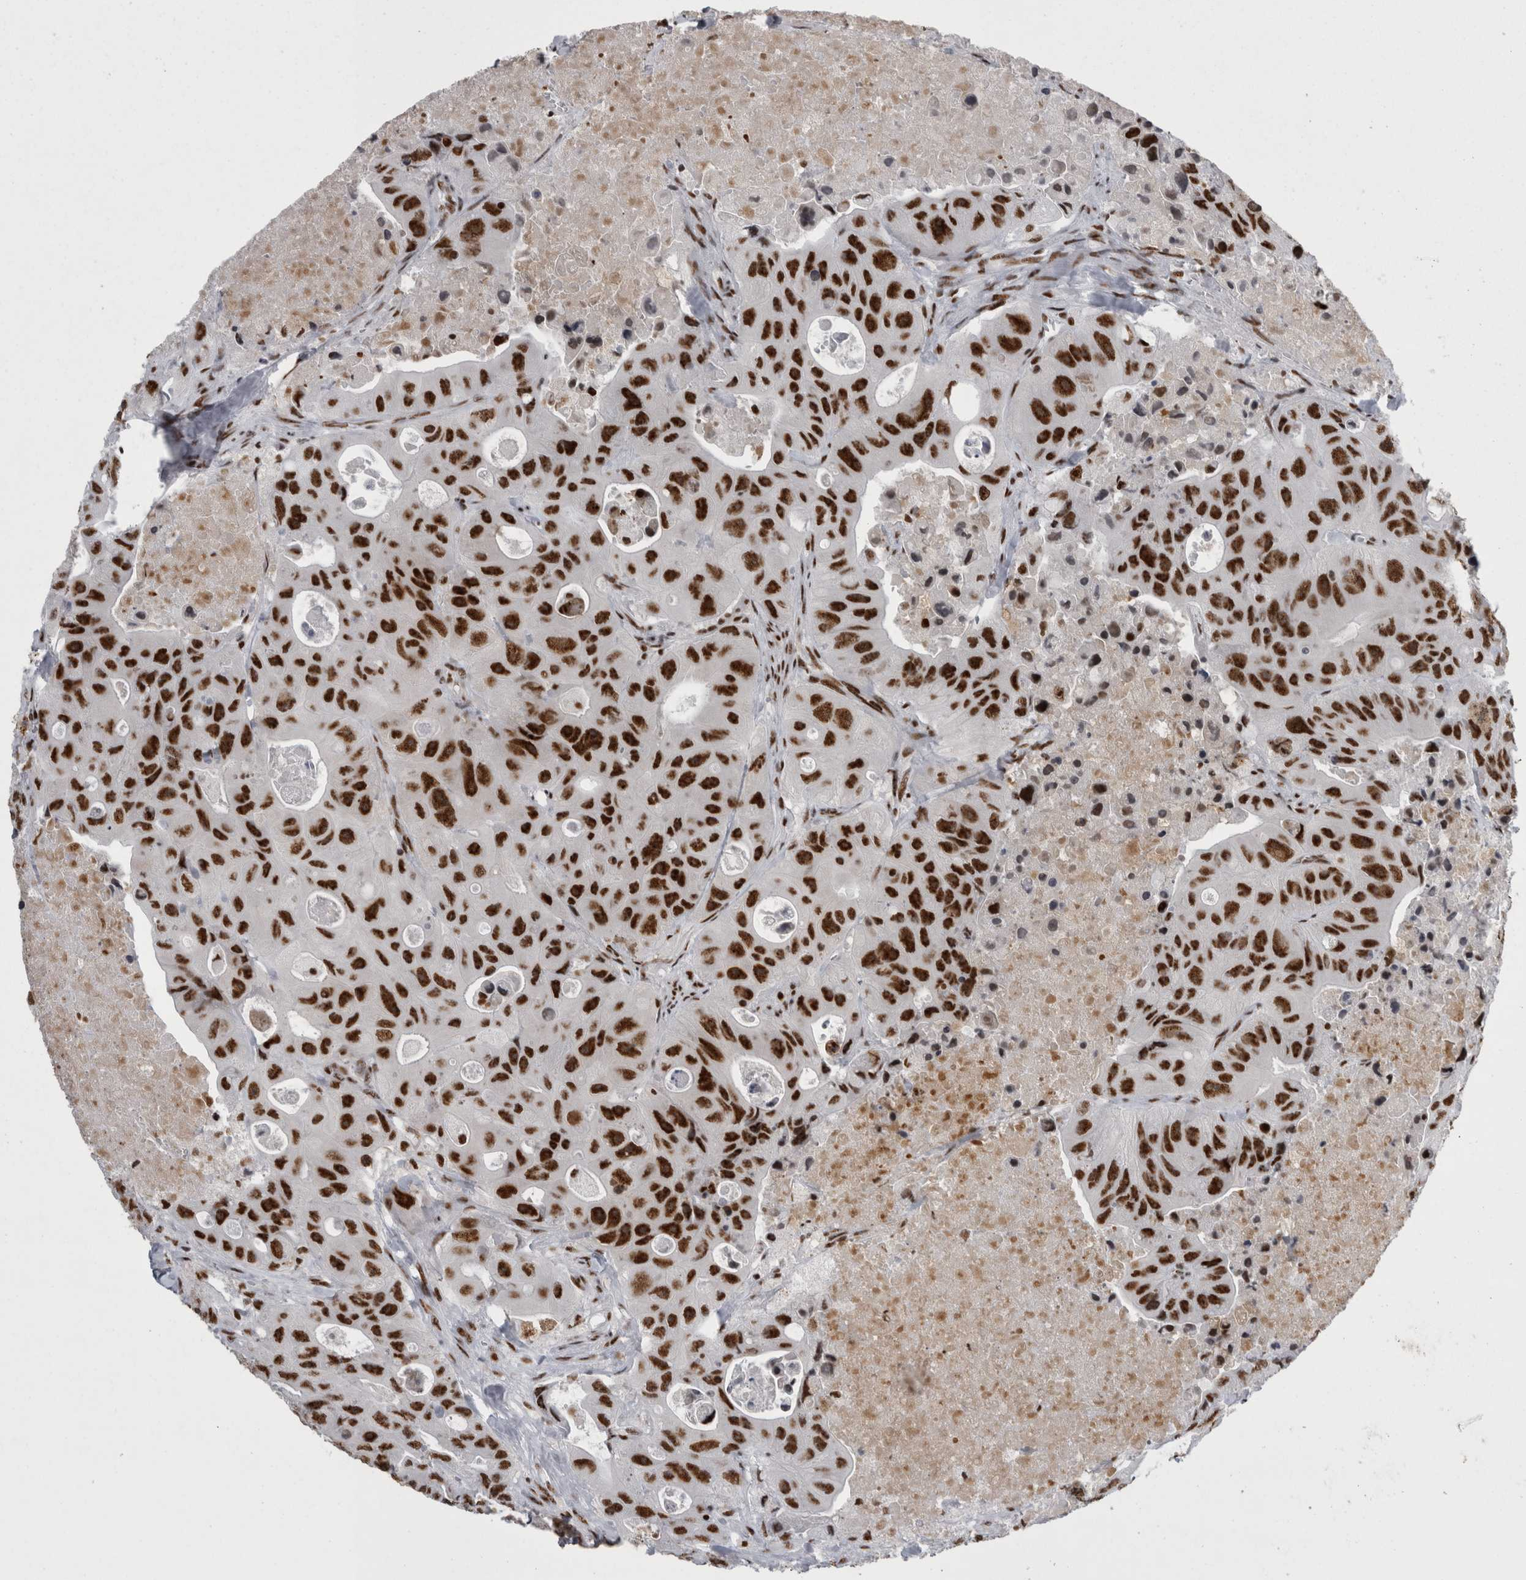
{"staining": {"intensity": "strong", "quantity": ">75%", "location": "nuclear"}, "tissue": "colorectal cancer", "cell_type": "Tumor cells", "image_type": "cancer", "snomed": [{"axis": "morphology", "description": "Adenocarcinoma, NOS"}, {"axis": "topography", "description": "Colon"}], "caption": "A brown stain shows strong nuclear expression of a protein in adenocarcinoma (colorectal) tumor cells. The protein is stained brown, and the nuclei are stained in blue (DAB (3,3'-diaminobenzidine) IHC with brightfield microscopy, high magnification).", "gene": "SNRNP40", "patient": {"sex": "female", "age": 46}}